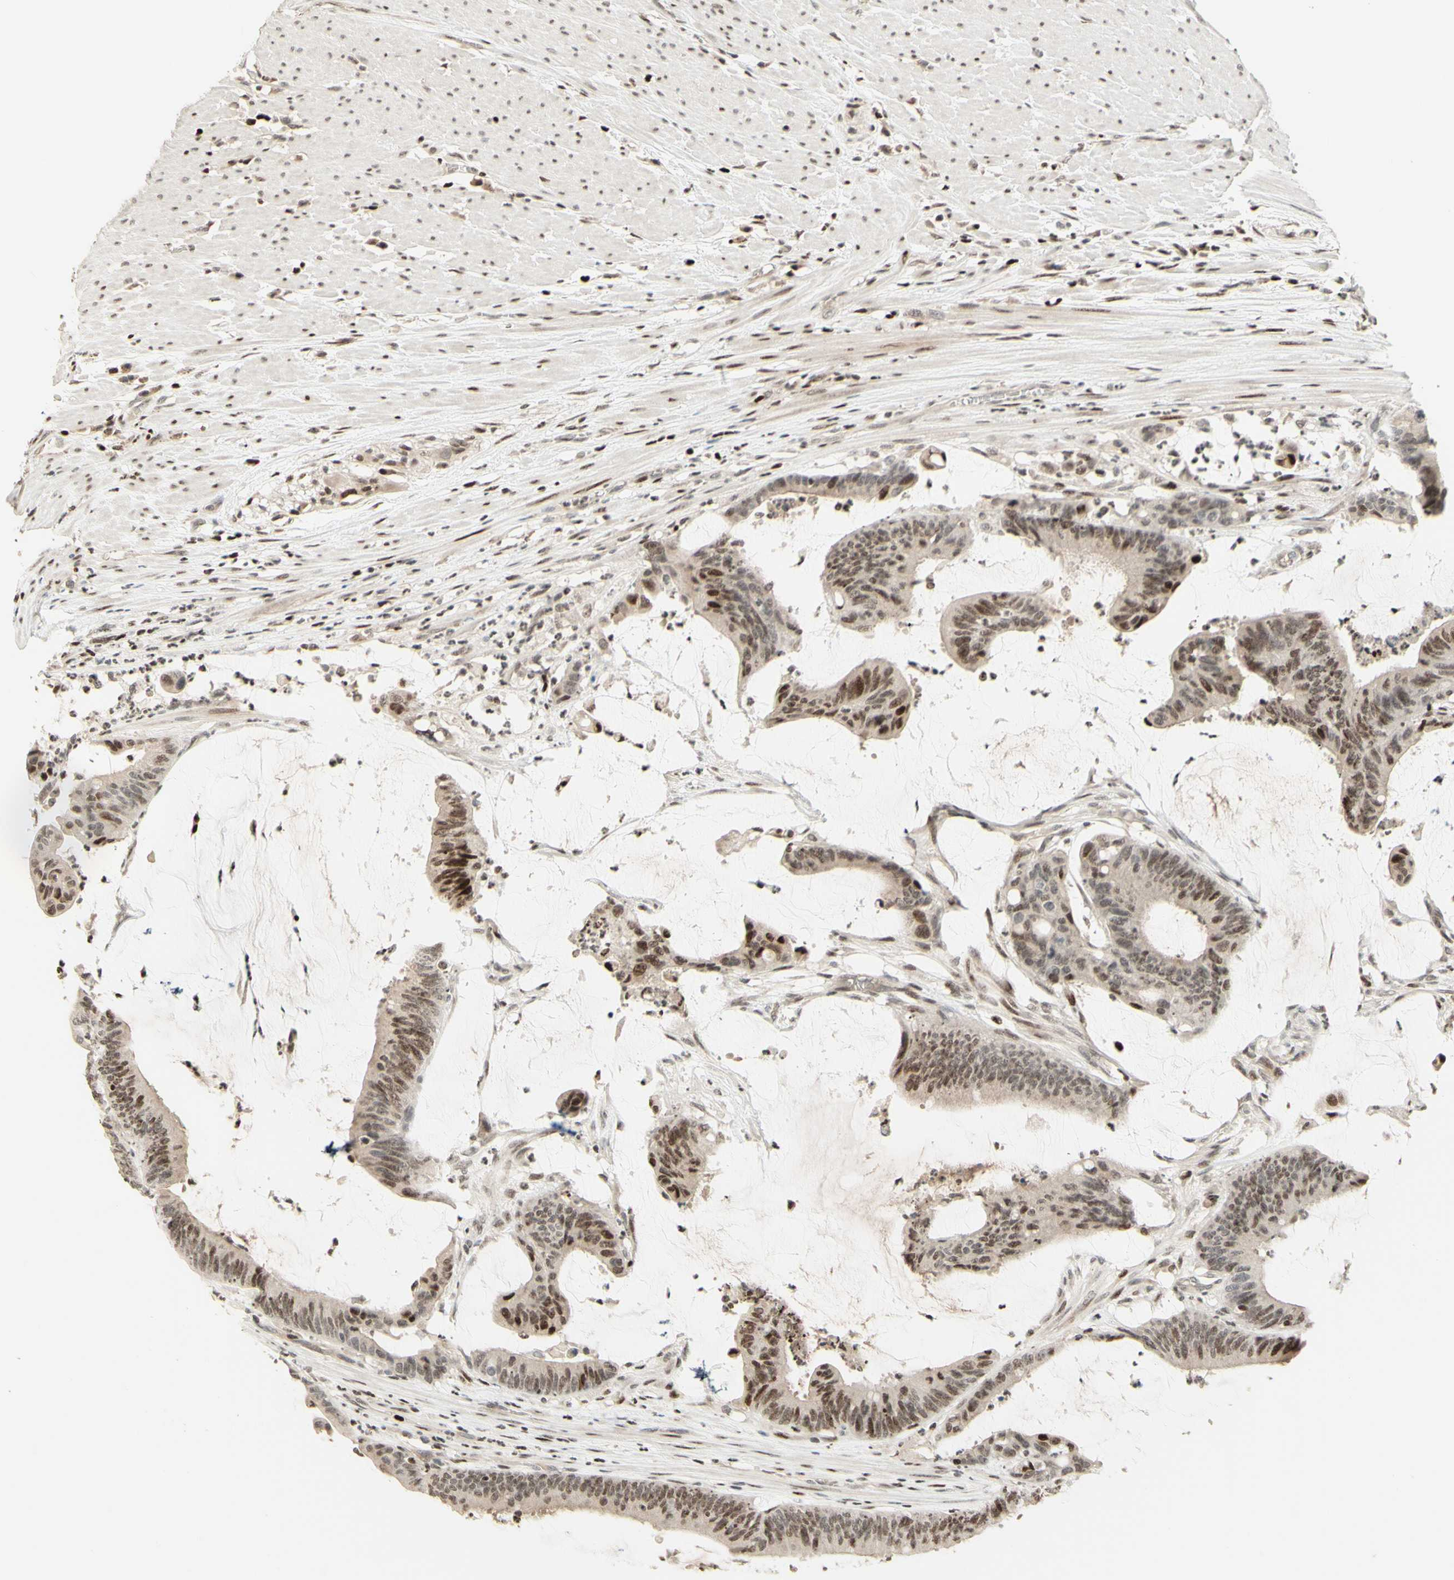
{"staining": {"intensity": "moderate", "quantity": "25%-75%", "location": "nuclear"}, "tissue": "colorectal cancer", "cell_type": "Tumor cells", "image_type": "cancer", "snomed": [{"axis": "morphology", "description": "Adenocarcinoma, NOS"}, {"axis": "topography", "description": "Rectum"}], "caption": "This photomicrograph demonstrates adenocarcinoma (colorectal) stained with immunohistochemistry to label a protein in brown. The nuclear of tumor cells show moderate positivity for the protein. Nuclei are counter-stained blue.", "gene": "CDKL5", "patient": {"sex": "female", "age": 66}}